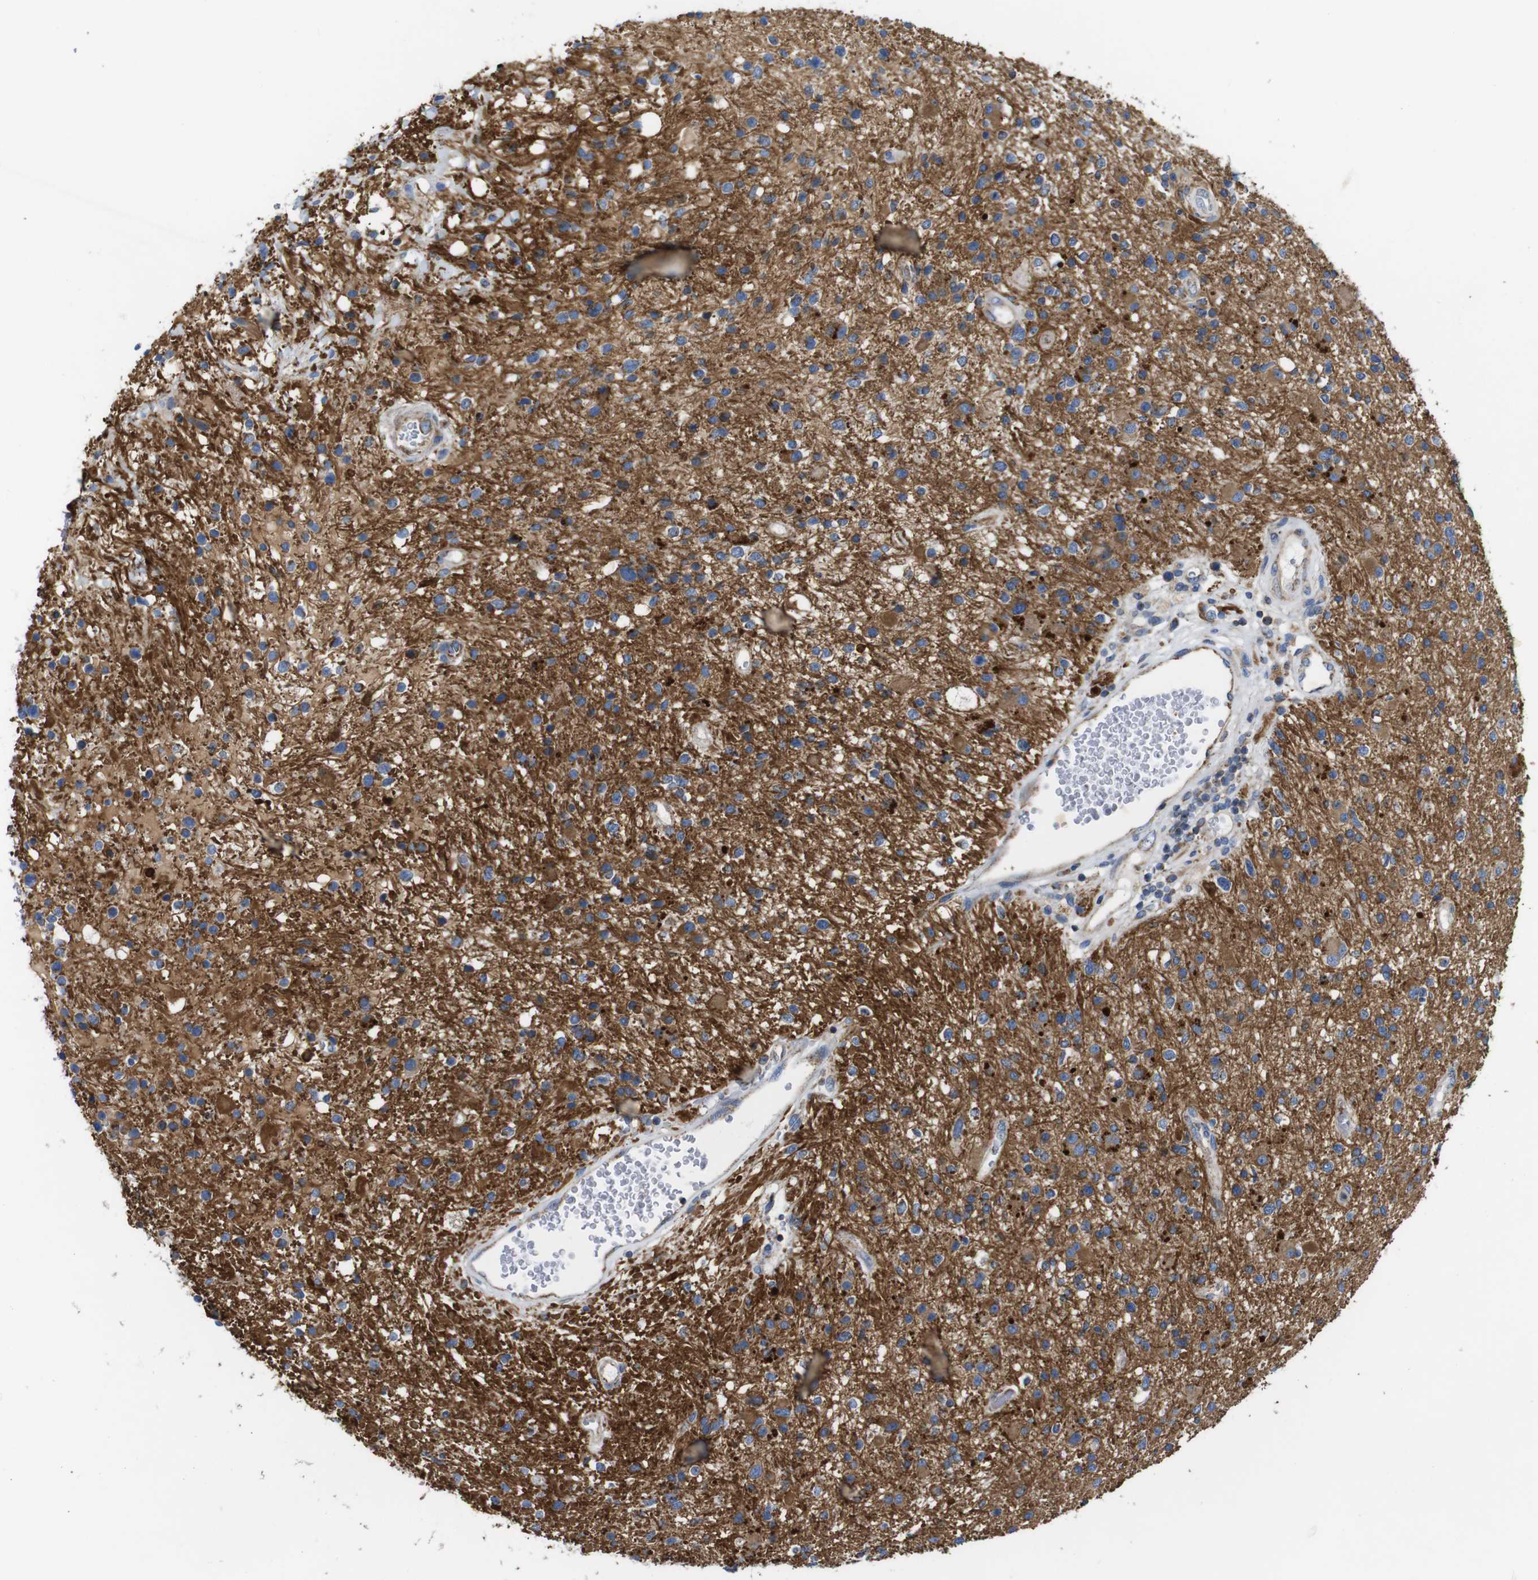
{"staining": {"intensity": "moderate", "quantity": "25%-75%", "location": "cytoplasmic/membranous"}, "tissue": "glioma", "cell_type": "Tumor cells", "image_type": "cancer", "snomed": [{"axis": "morphology", "description": "Glioma, malignant, High grade"}, {"axis": "topography", "description": "Brain"}], "caption": "Moderate cytoplasmic/membranous protein expression is identified in about 25%-75% of tumor cells in glioma.", "gene": "PDCD1LG2", "patient": {"sex": "male", "age": 33}}